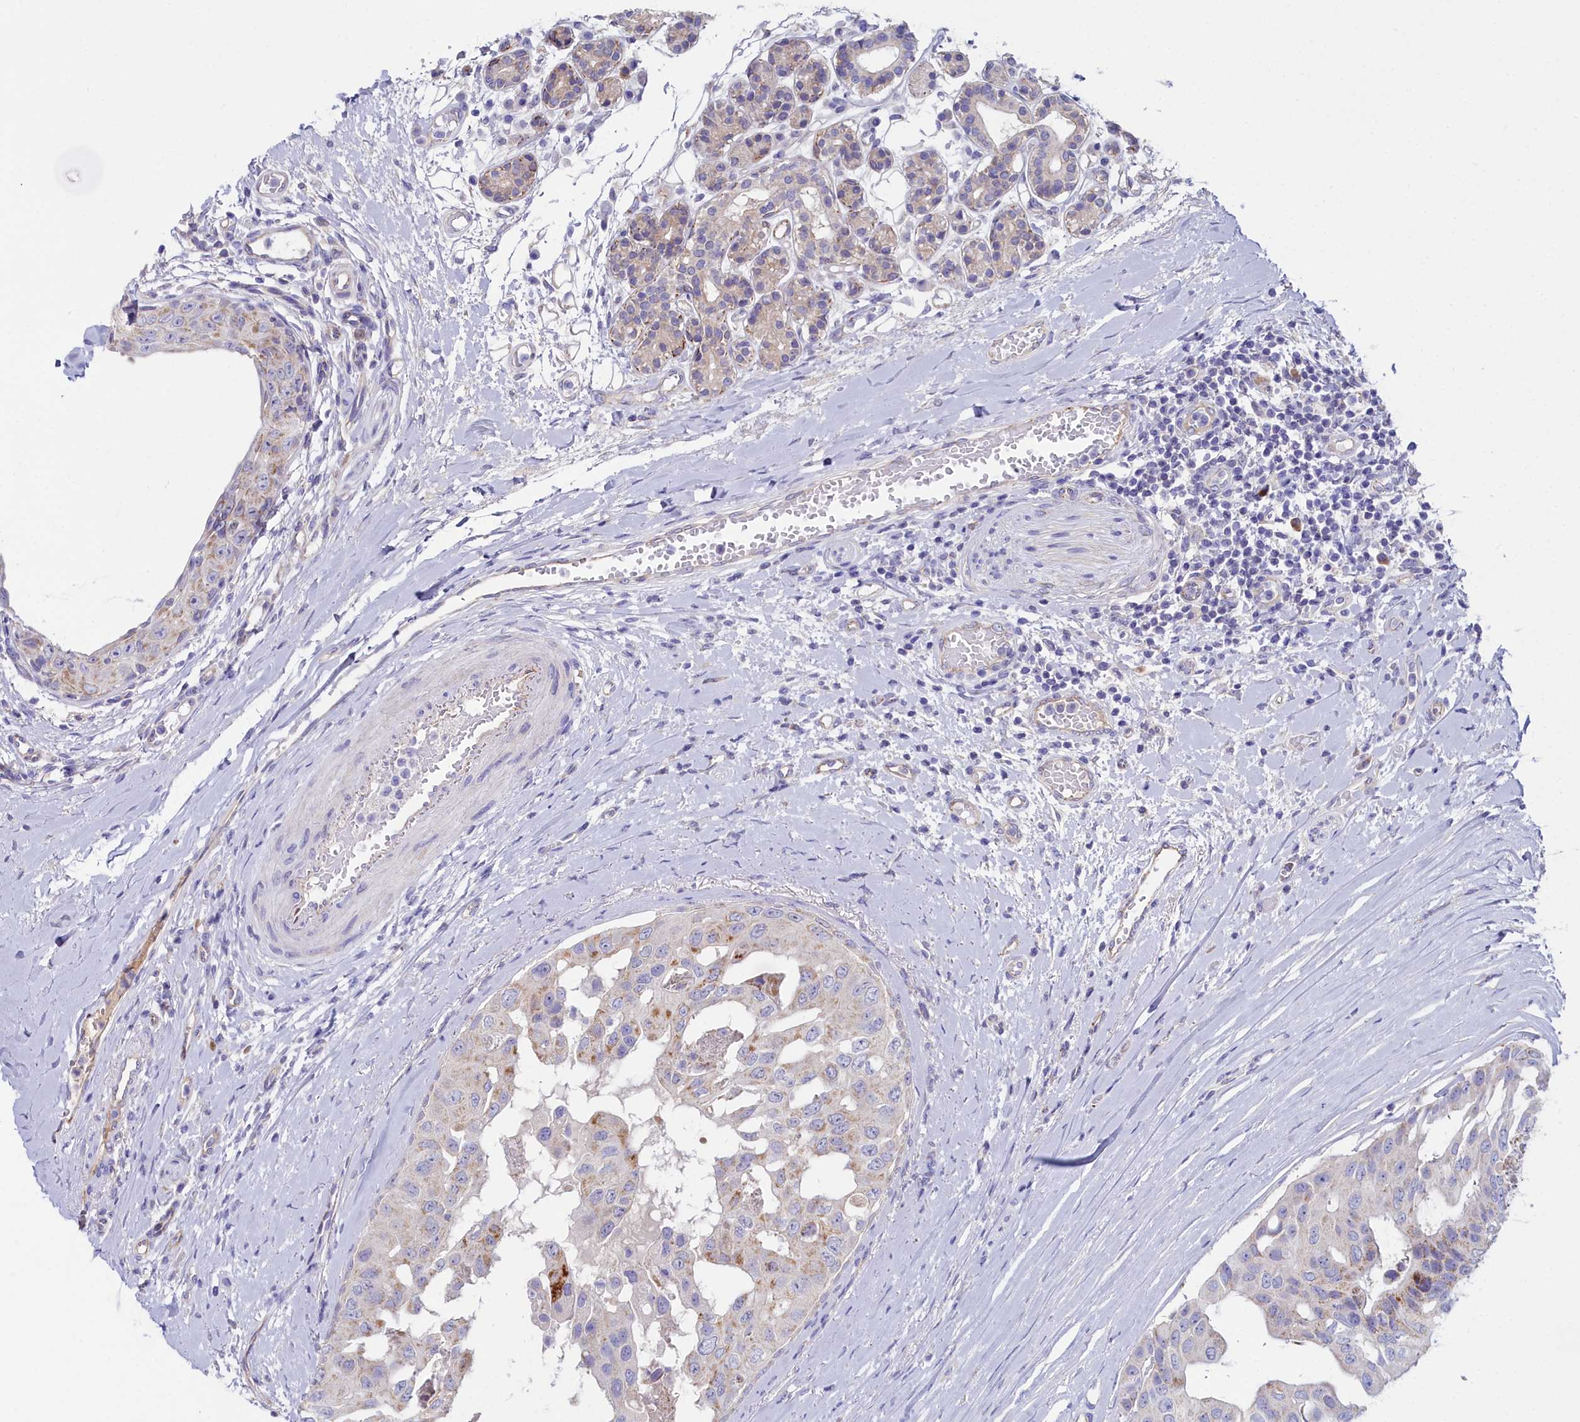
{"staining": {"intensity": "moderate", "quantity": "<25%", "location": "cytoplasmic/membranous"}, "tissue": "head and neck cancer", "cell_type": "Tumor cells", "image_type": "cancer", "snomed": [{"axis": "morphology", "description": "Adenocarcinoma, NOS"}, {"axis": "morphology", "description": "Adenocarcinoma, metastatic, NOS"}, {"axis": "topography", "description": "Head-Neck"}], "caption": "A histopathology image of adenocarcinoma (head and neck) stained for a protein exhibits moderate cytoplasmic/membranous brown staining in tumor cells.", "gene": "SLC49A3", "patient": {"sex": "male", "age": 75}}